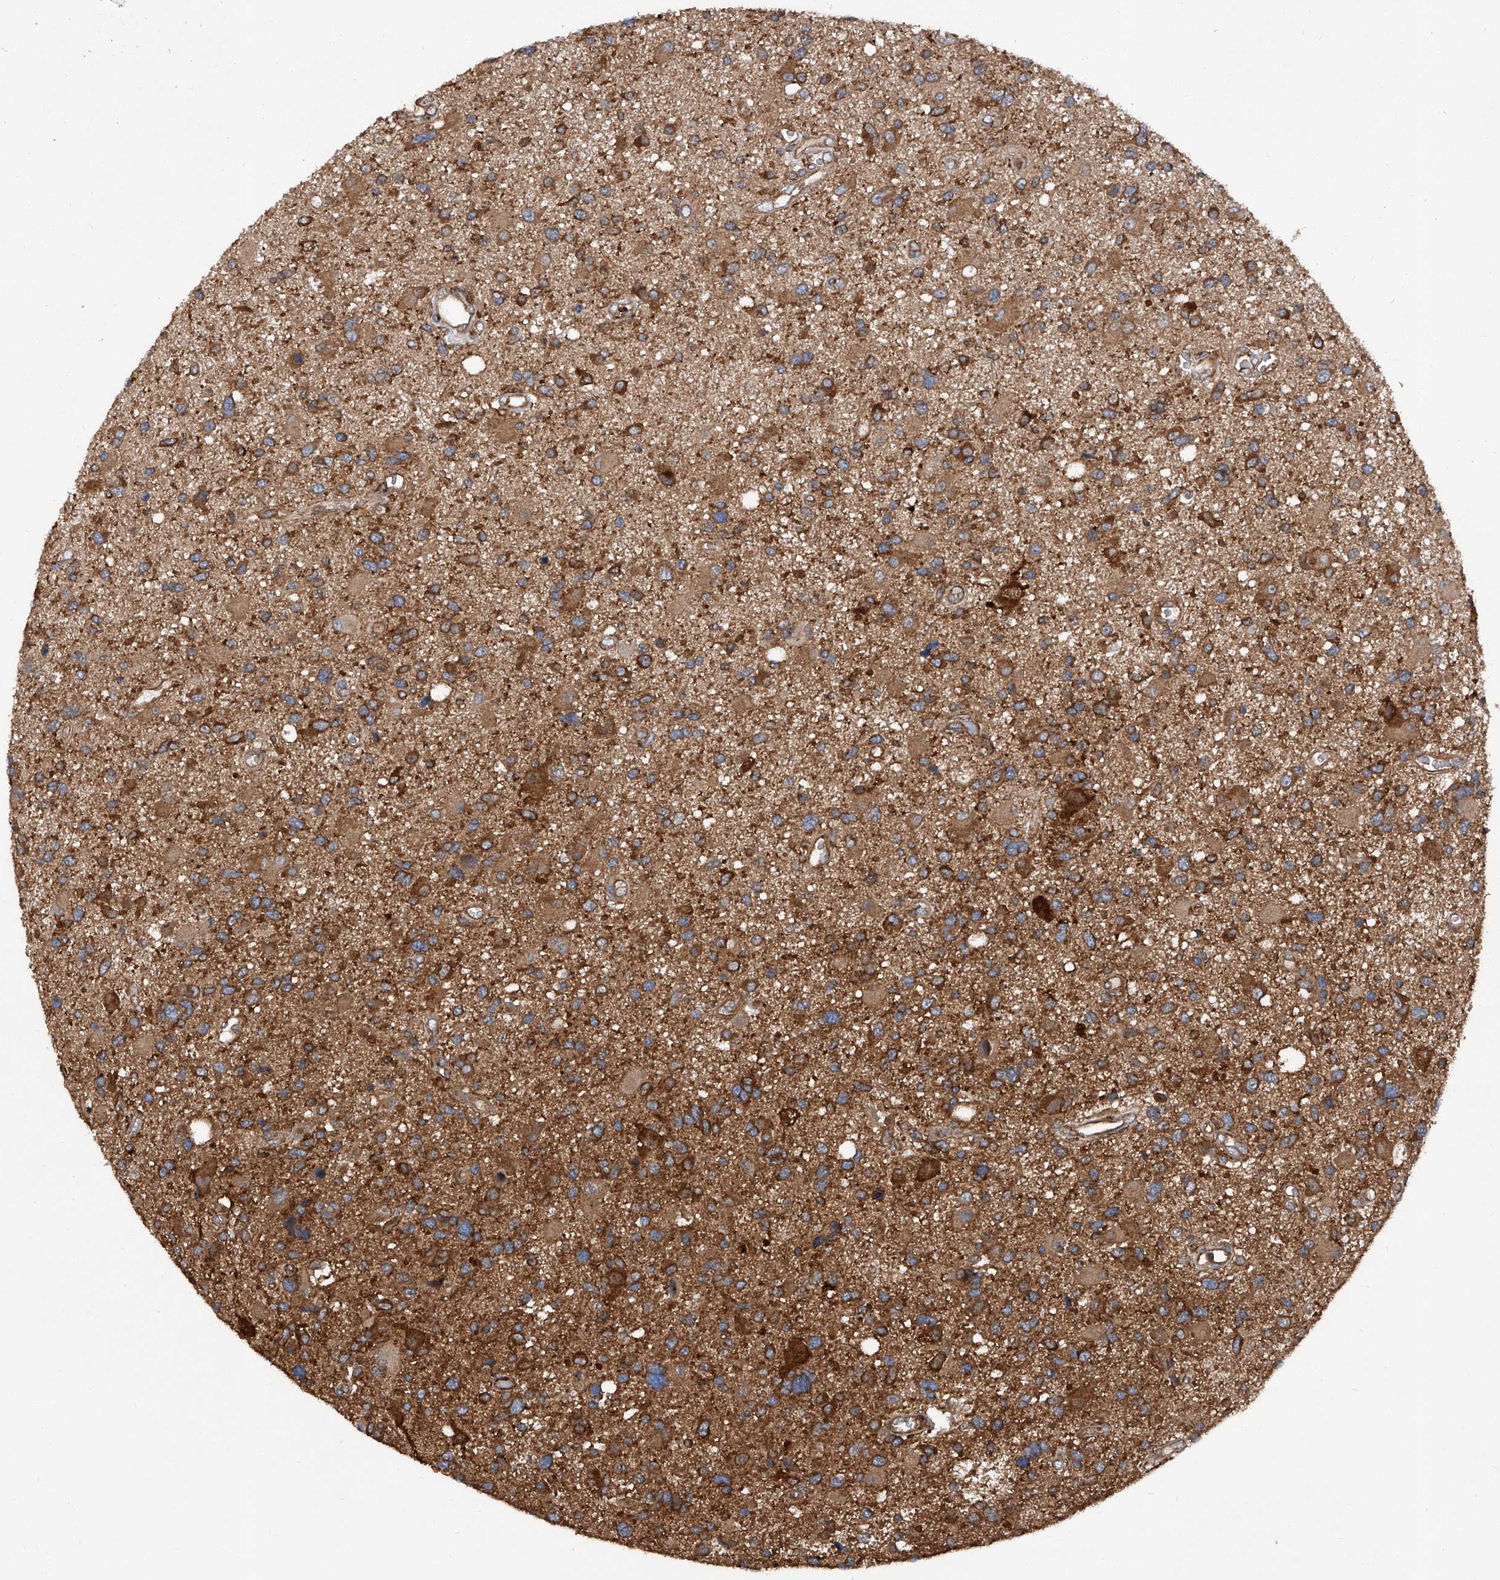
{"staining": {"intensity": "moderate", "quantity": ">75%", "location": "cytoplasmic/membranous"}, "tissue": "glioma", "cell_type": "Tumor cells", "image_type": "cancer", "snomed": [{"axis": "morphology", "description": "Glioma, malignant, High grade"}, {"axis": "topography", "description": "Brain"}], "caption": "This histopathology image reveals malignant high-grade glioma stained with immunohistochemistry (IHC) to label a protein in brown. The cytoplasmic/membranous of tumor cells show moderate positivity for the protein. Nuclei are counter-stained blue.", "gene": "SMAP1", "patient": {"sex": "male", "age": 33}}